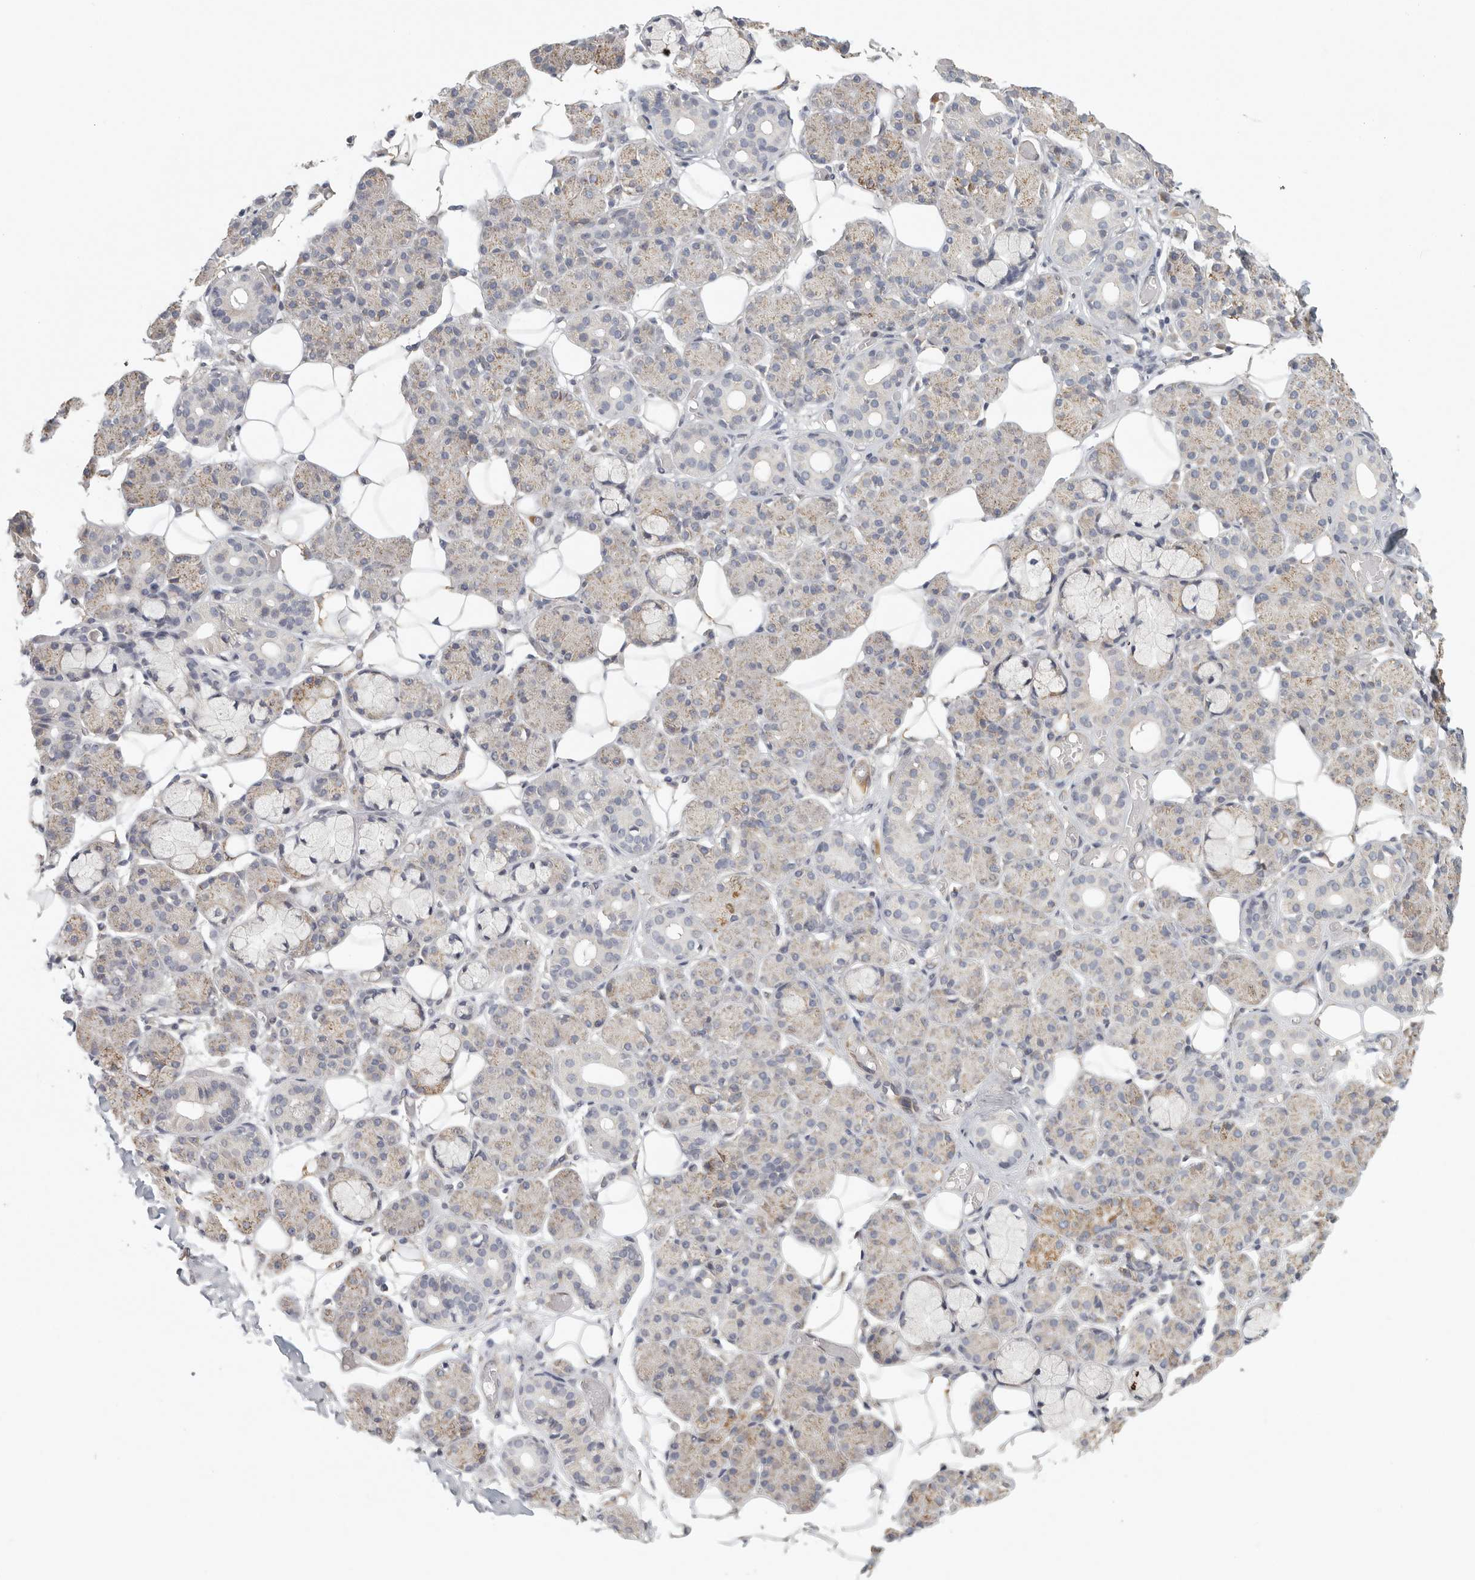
{"staining": {"intensity": "weak", "quantity": "25%-75%", "location": "cytoplasmic/membranous"}, "tissue": "salivary gland", "cell_type": "Glandular cells", "image_type": "normal", "snomed": [{"axis": "morphology", "description": "Normal tissue, NOS"}, {"axis": "topography", "description": "Salivary gland"}], "caption": "Normal salivary gland was stained to show a protein in brown. There is low levels of weak cytoplasmic/membranous positivity in about 25%-75% of glandular cells.", "gene": "BCAP29", "patient": {"sex": "male", "age": 63}}